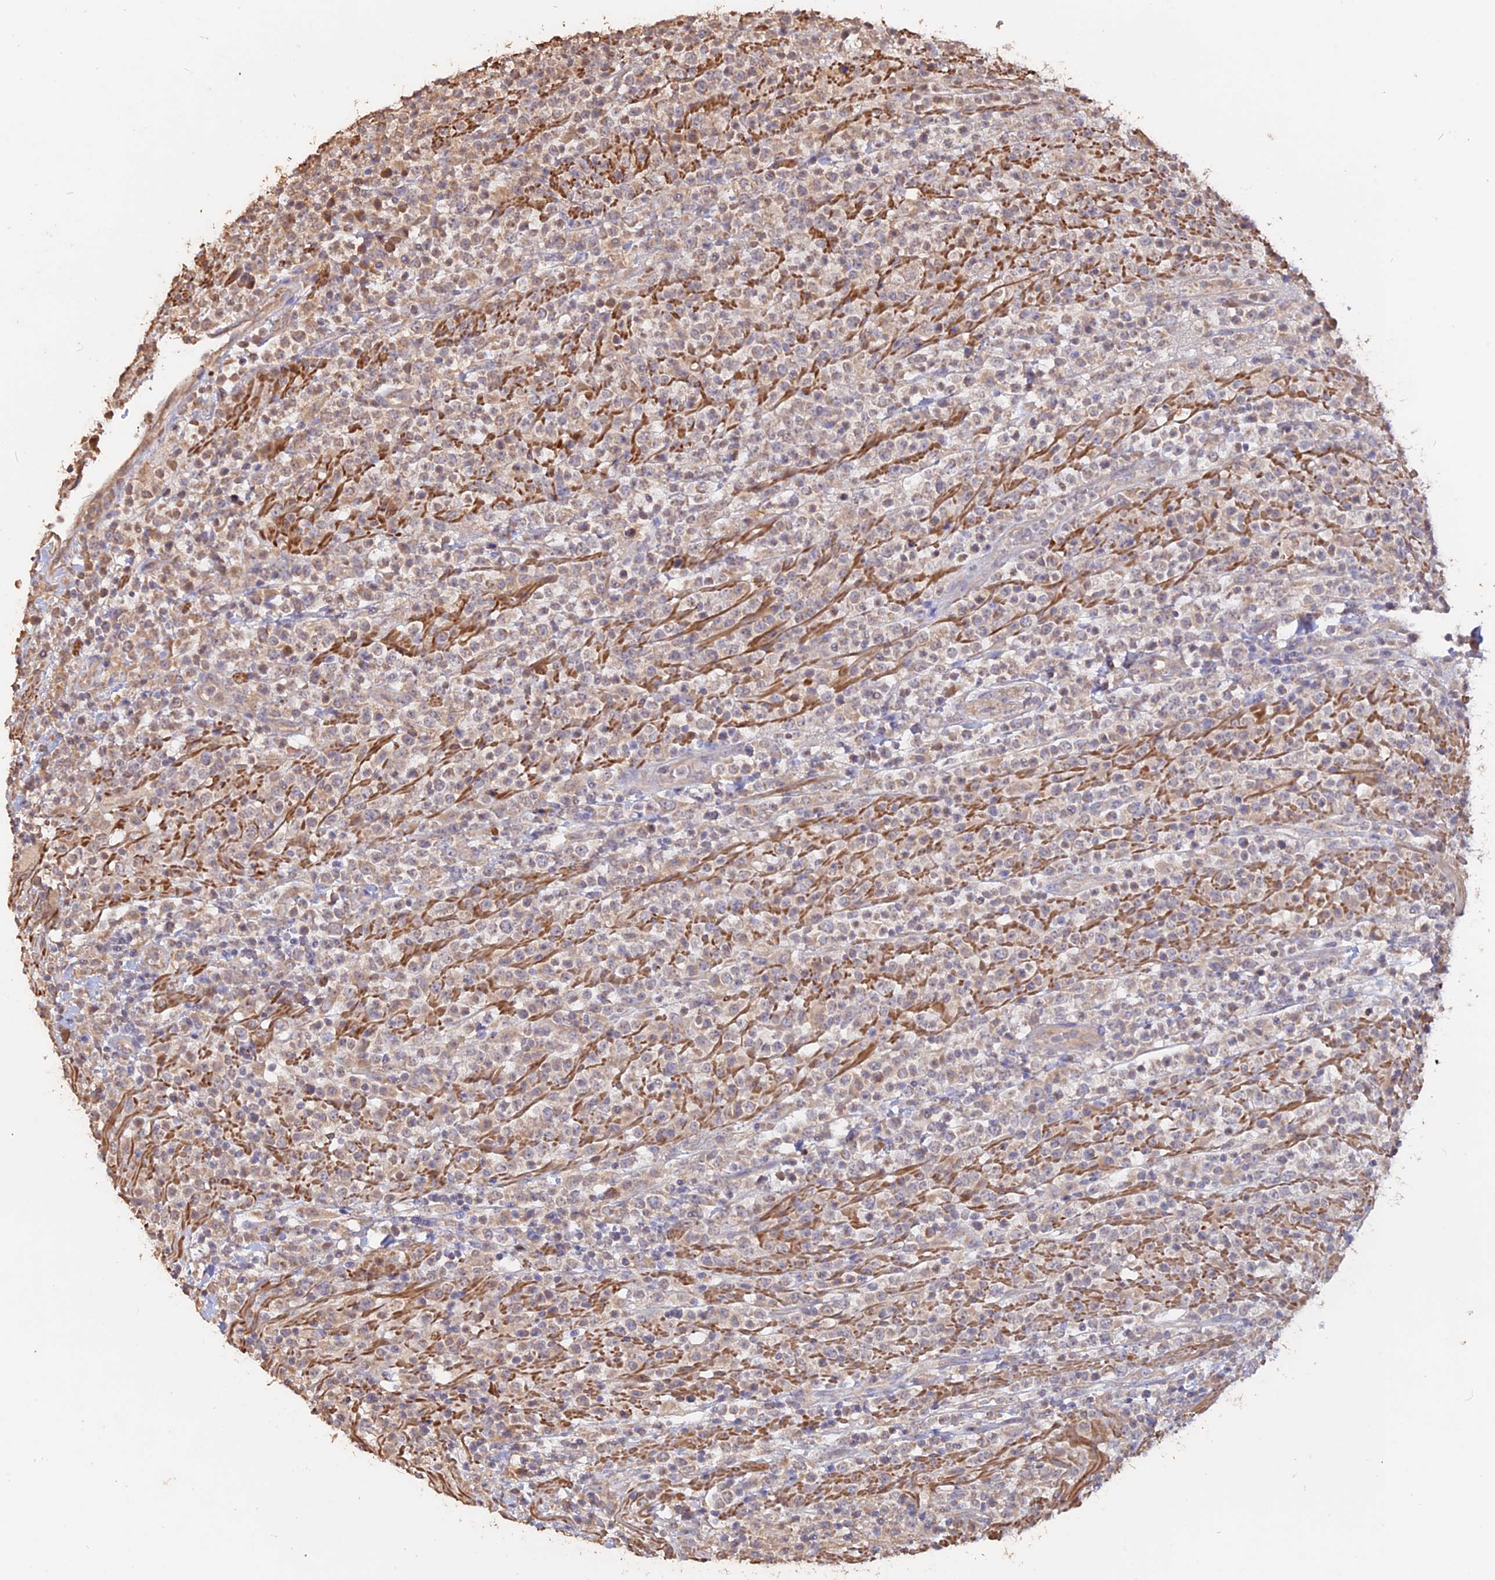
{"staining": {"intensity": "negative", "quantity": "none", "location": "none"}, "tissue": "lymphoma", "cell_type": "Tumor cells", "image_type": "cancer", "snomed": [{"axis": "morphology", "description": "Malignant lymphoma, non-Hodgkin's type, High grade"}, {"axis": "topography", "description": "Colon"}], "caption": "Lymphoma stained for a protein using immunohistochemistry (IHC) reveals no staining tumor cells.", "gene": "LAYN", "patient": {"sex": "female", "age": 53}}